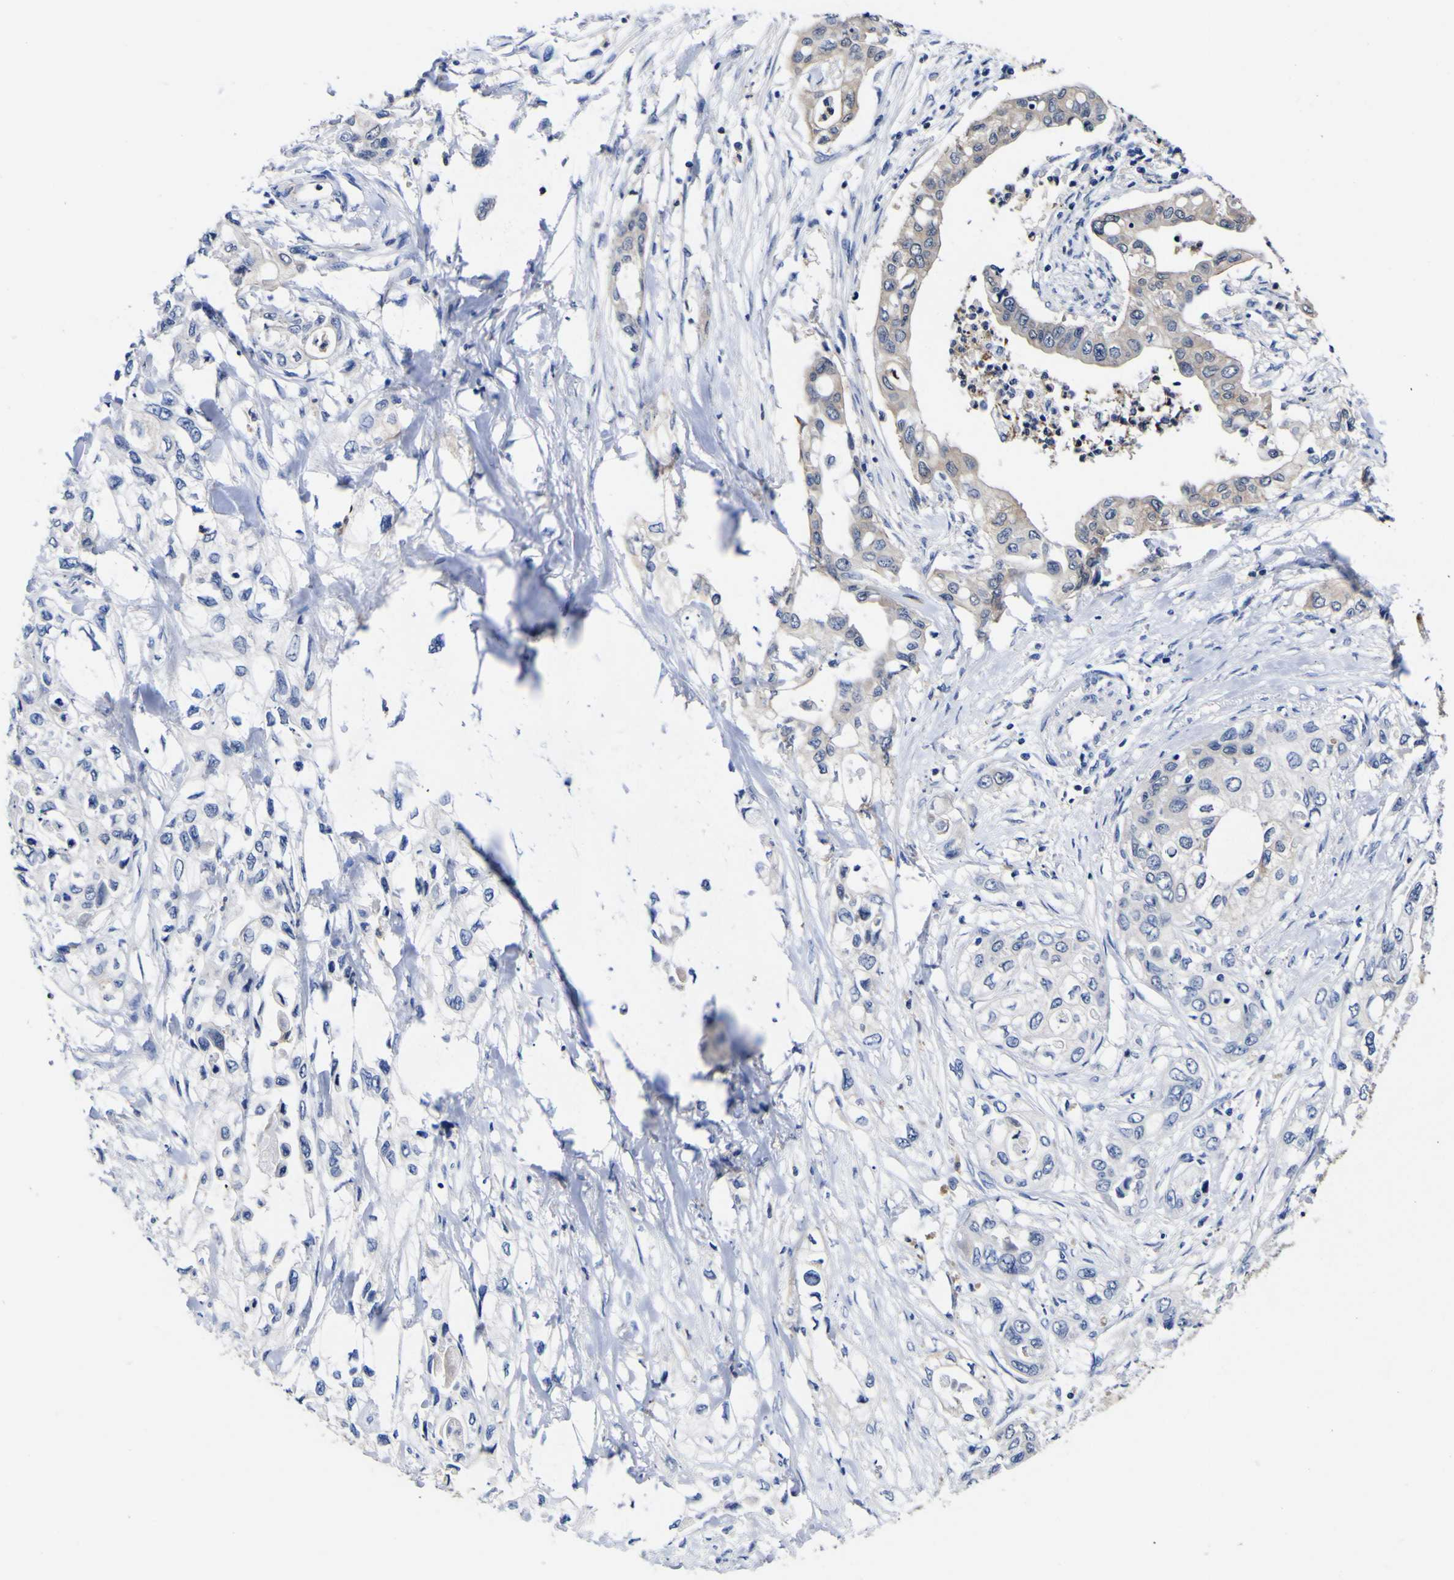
{"staining": {"intensity": "weak", "quantity": "<25%", "location": "cytoplasmic/membranous"}, "tissue": "pancreatic cancer", "cell_type": "Tumor cells", "image_type": "cancer", "snomed": [{"axis": "morphology", "description": "Adenocarcinoma, NOS"}, {"axis": "topography", "description": "Pancreas"}], "caption": "A histopathology image of human pancreatic cancer is negative for staining in tumor cells. (DAB (3,3'-diaminobenzidine) immunohistochemistry visualized using brightfield microscopy, high magnification).", "gene": "CASP6", "patient": {"sex": "female", "age": 70}}